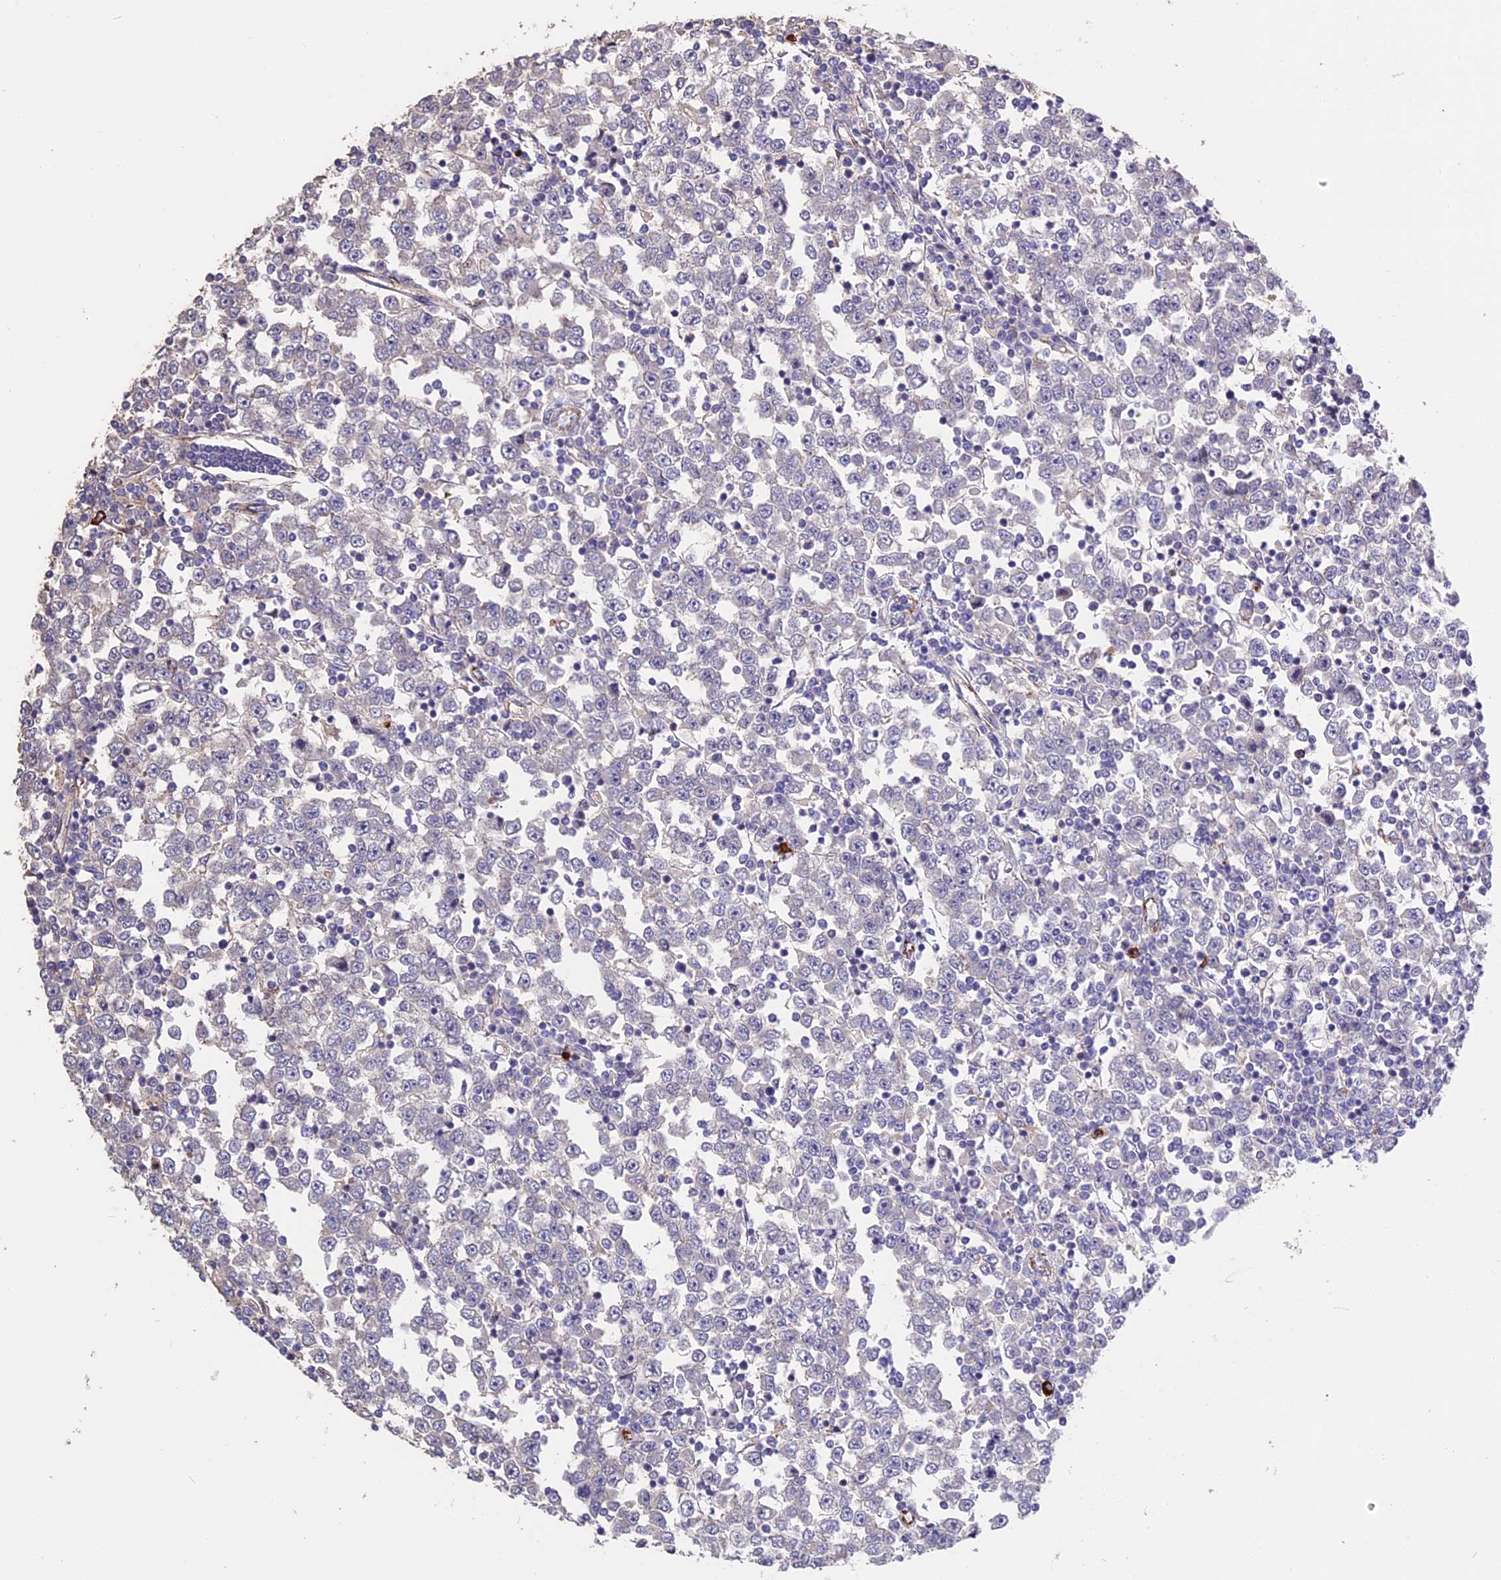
{"staining": {"intensity": "negative", "quantity": "none", "location": "none"}, "tissue": "testis cancer", "cell_type": "Tumor cells", "image_type": "cancer", "snomed": [{"axis": "morphology", "description": "Seminoma, NOS"}, {"axis": "topography", "description": "Testis"}], "caption": "A histopathology image of human testis cancer is negative for staining in tumor cells. (Brightfield microscopy of DAB (3,3'-diaminobenzidine) immunohistochemistry (IHC) at high magnification).", "gene": "MFSD2A", "patient": {"sex": "male", "age": 65}}